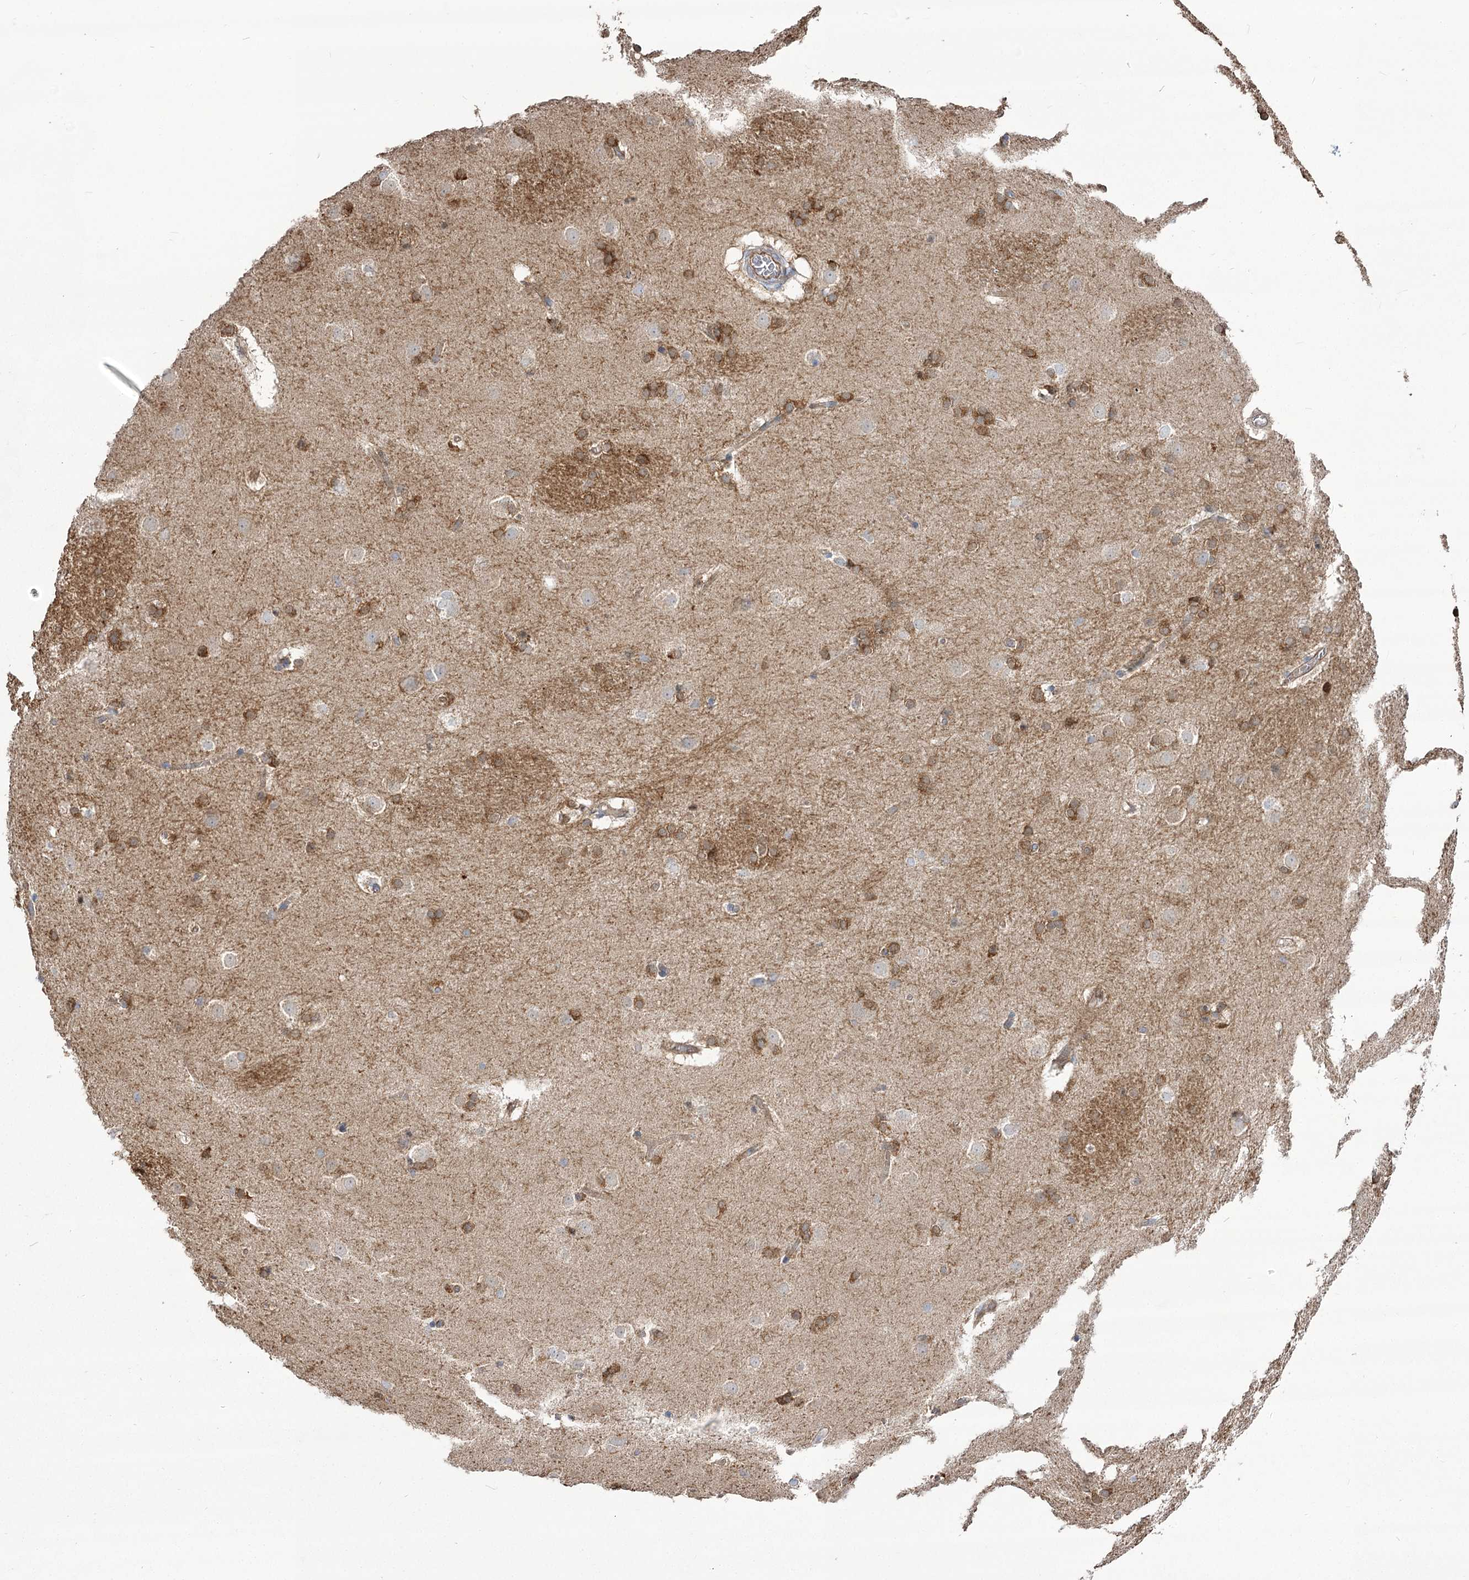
{"staining": {"intensity": "moderate", "quantity": "25%-75%", "location": "cytoplasmic/membranous"}, "tissue": "caudate", "cell_type": "Glial cells", "image_type": "normal", "snomed": [{"axis": "morphology", "description": "Normal tissue, NOS"}, {"axis": "topography", "description": "Lateral ventricle wall"}], "caption": "This is a histology image of IHC staining of unremarkable caudate, which shows moderate expression in the cytoplasmic/membranous of glial cells.", "gene": "RMDN2", "patient": {"sex": "female", "age": 19}}